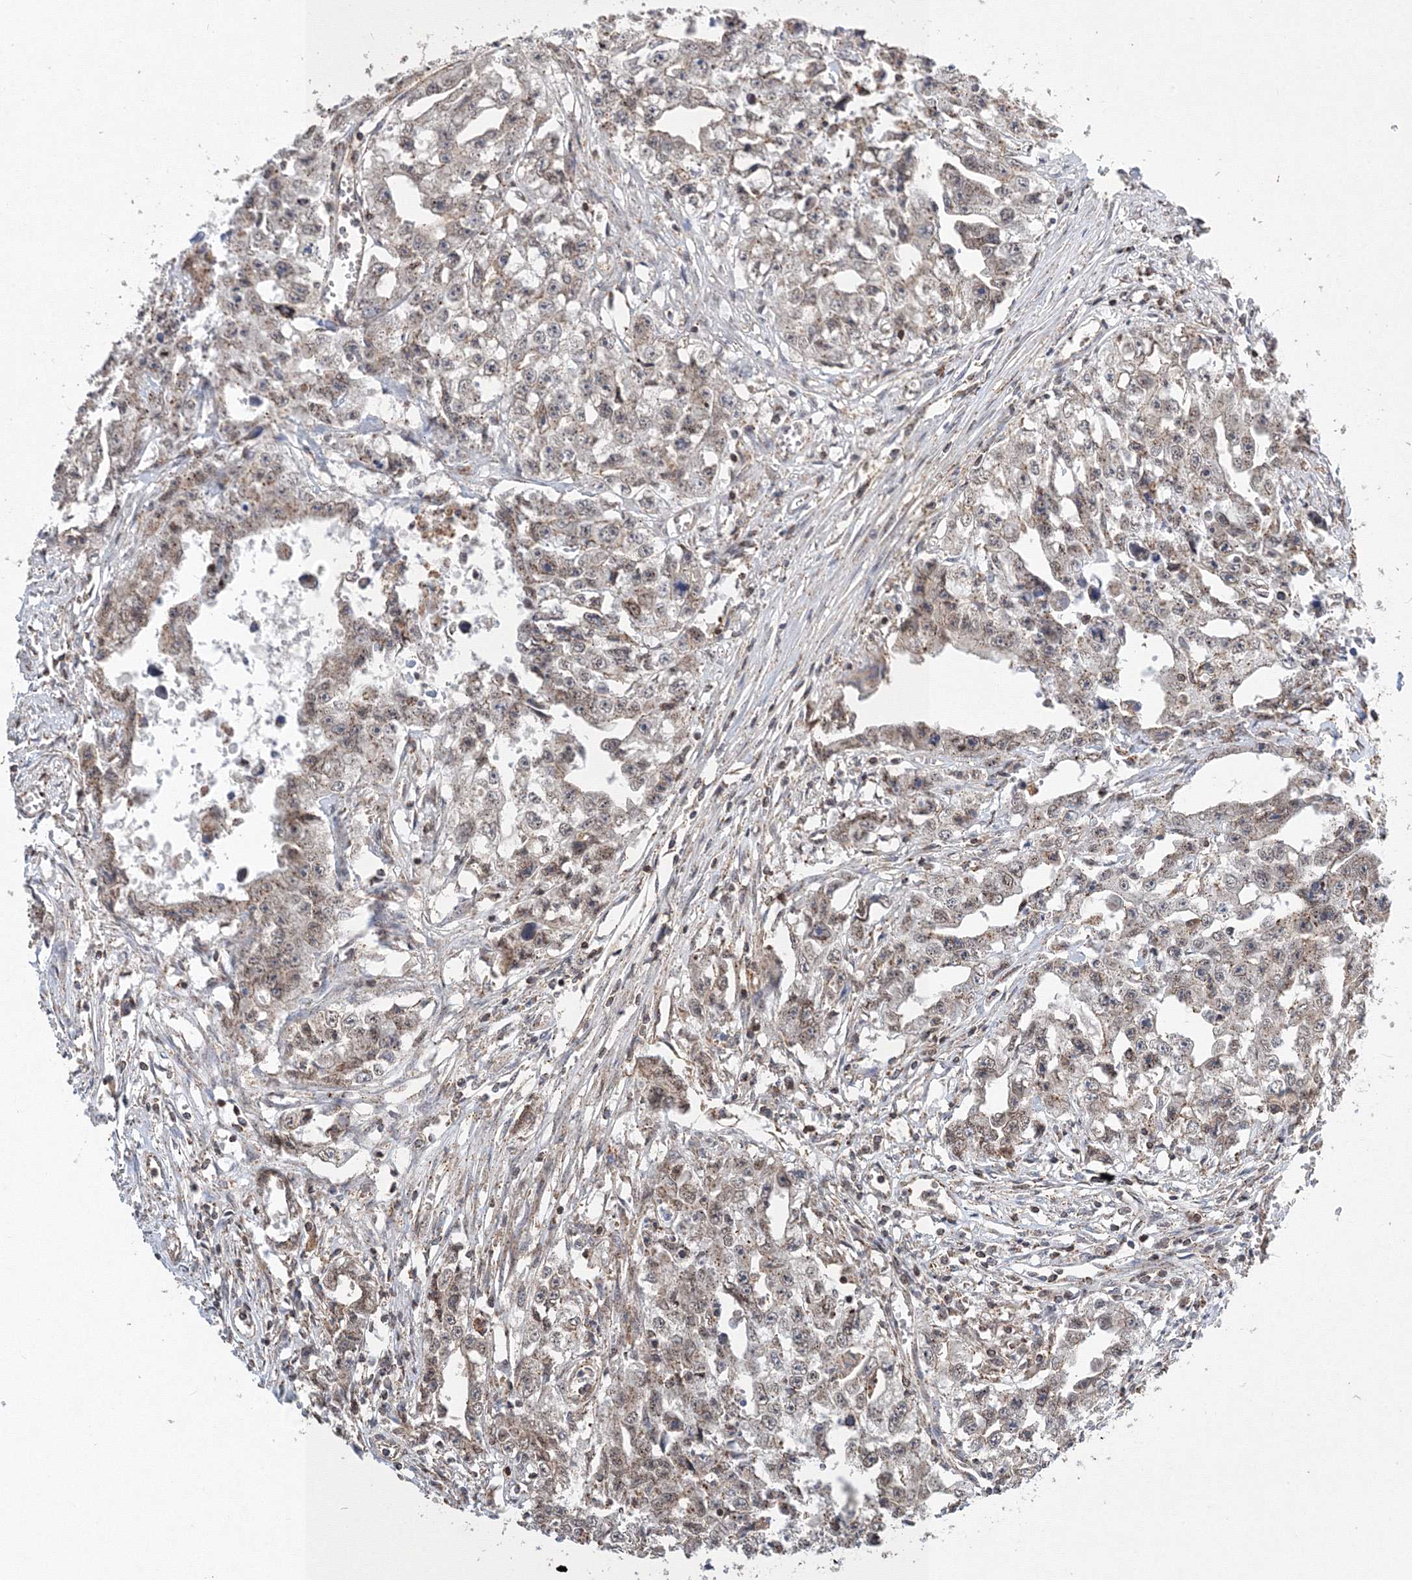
{"staining": {"intensity": "weak", "quantity": "25%-75%", "location": "cytoplasmic/membranous"}, "tissue": "testis cancer", "cell_type": "Tumor cells", "image_type": "cancer", "snomed": [{"axis": "morphology", "description": "Seminoma, NOS"}, {"axis": "morphology", "description": "Carcinoma, Embryonal, NOS"}, {"axis": "topography", "description": "Testis"}], "caption": "Immunohistochemistry (DAB) staining of testis embryonal carcinoma displays weak cytoplasmic/membranous protein positivity in about 25%-75% of tumor cells.", "gene": "AASDH", "patient": {"sex": "male", "age": 43}}